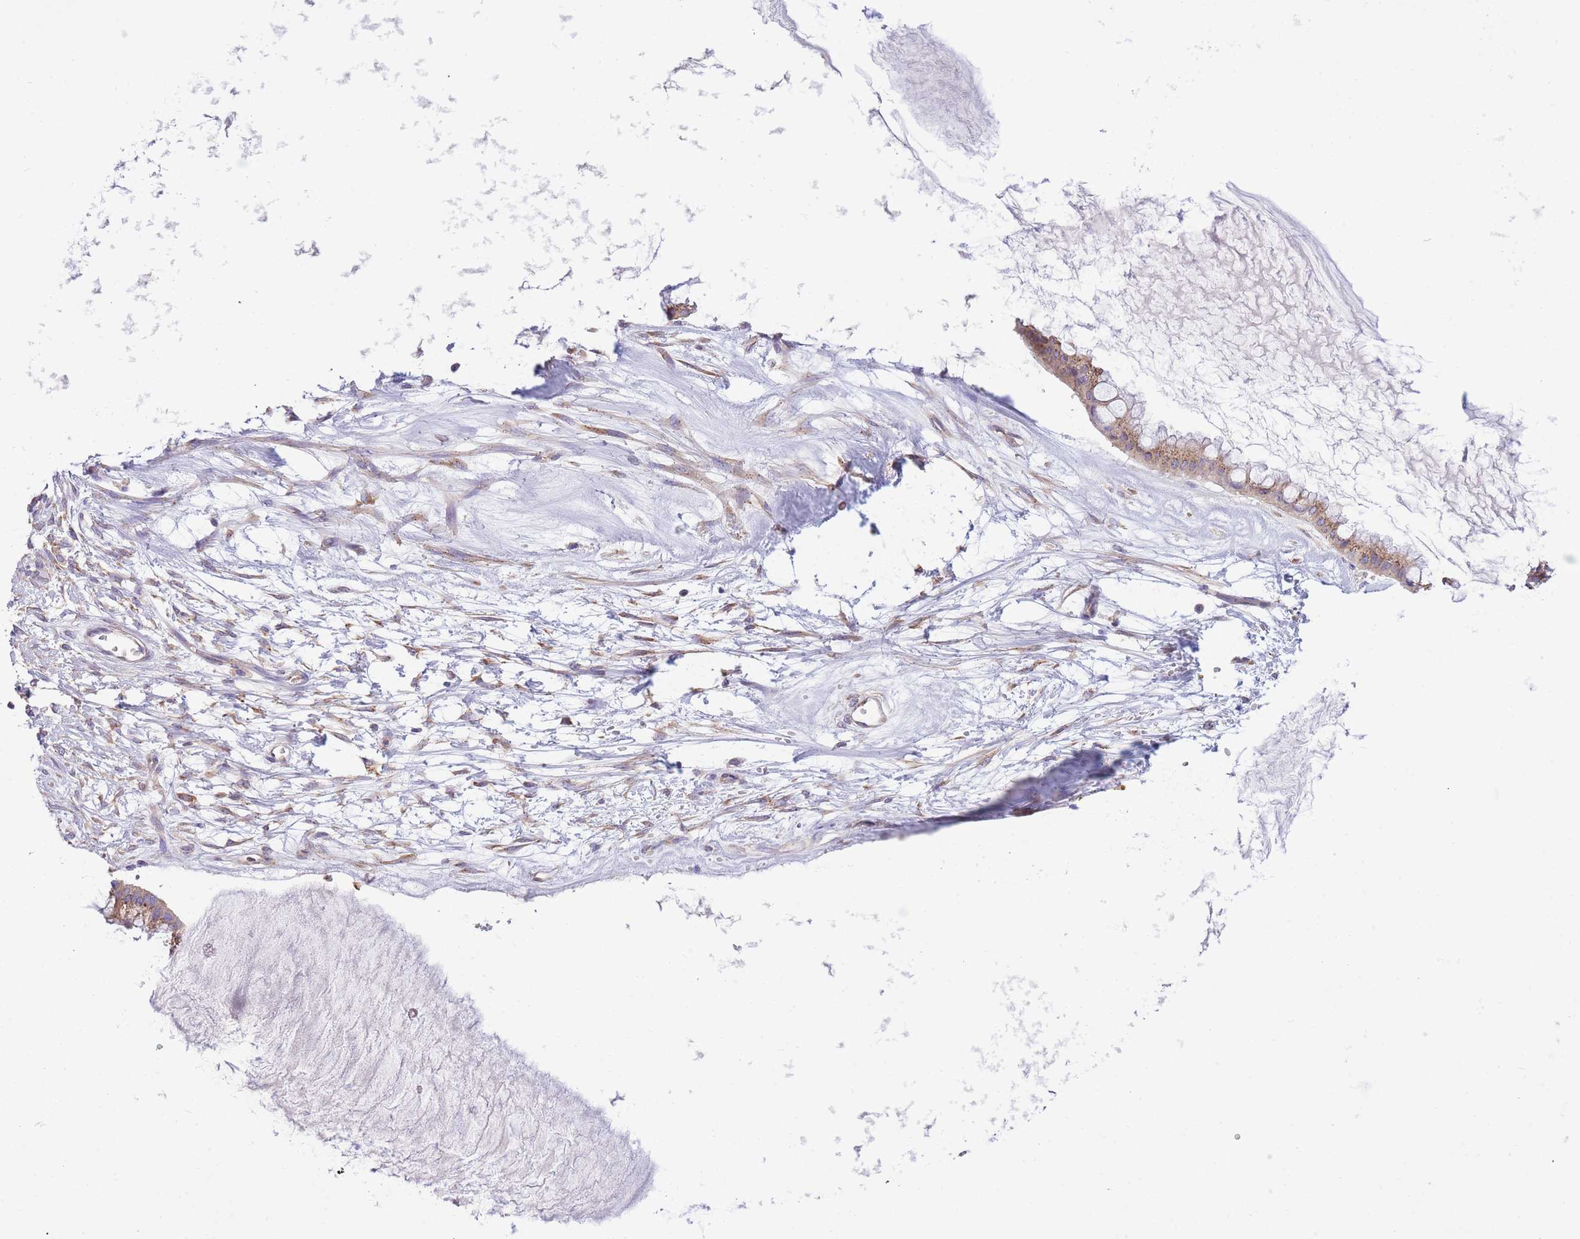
{"staining": {"intensity": "moderate", "quantity": ">75%", "location": "cytoplasmic/membranous"}, "tissue": "ovarian cancer", "cell_type": "Tumor cells", "image_type": "cancer", "snomed": [{"axis": "morphology", "description": "Cystadenocarcinoma, mucinous, NOS"}, {"axis": "topography", "description": "Ovary"}], "caption": "Ovarian cancer stained for a protein (brown) displays moderate cytoplasmic/membranous positive staining in about >75% of tumor cells.", "gene": "COPG2", "patient": {"sex": "female", "age": 73}}